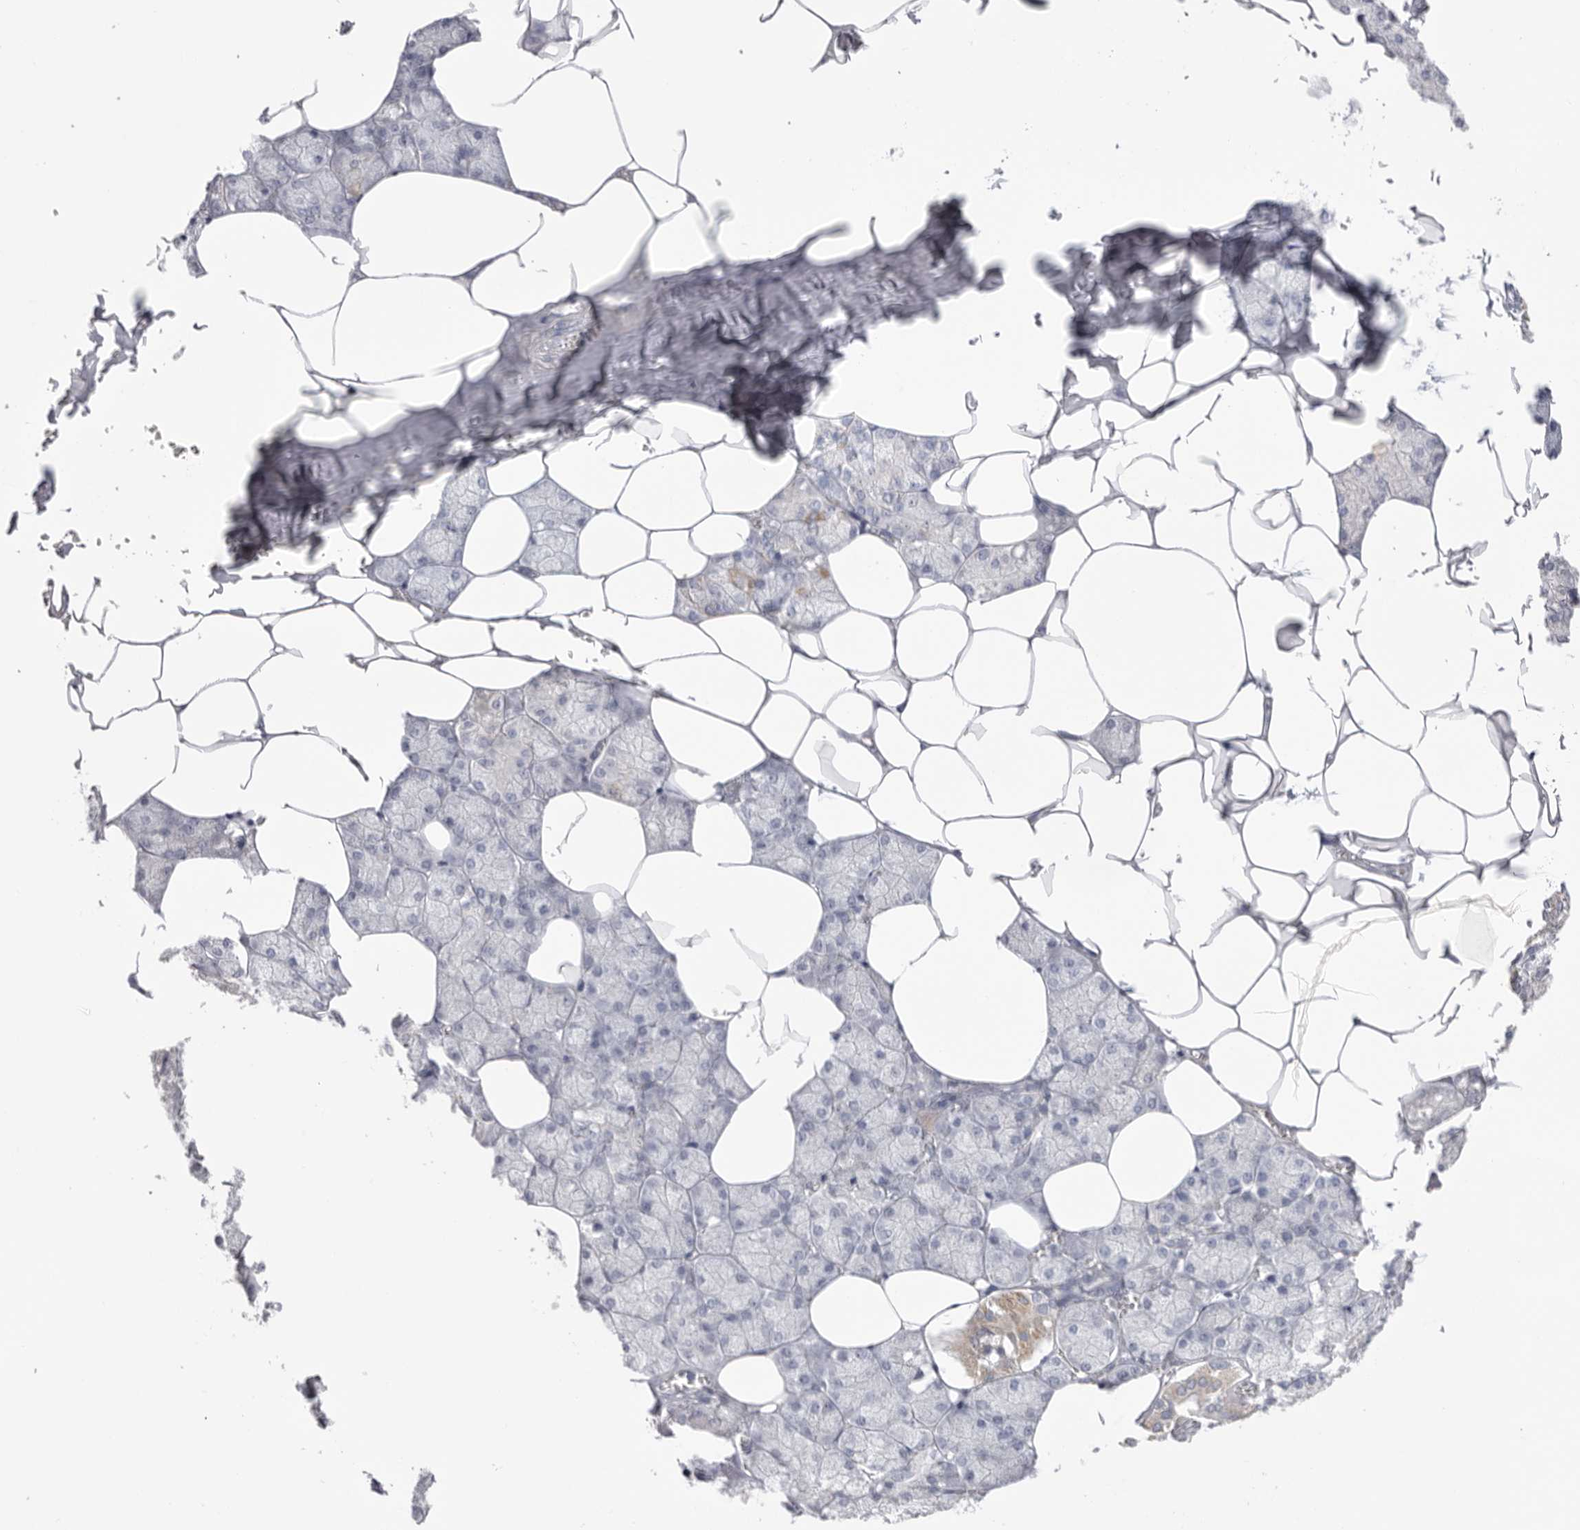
{"staining": {"intensity": "weak", "quantity": "<25%", "location": "cytoplasmic/membranous"}, "tissue": "salivary gland", "cell_type": "Glandular cells", "image_type": "normal", "snomed": [{"axis": "morphology", "description": "Normal tissue, NOS"}, {"axis": "topography", "description": "Salivary gland"}], "caption": "An image of salivary gland stained for a protein displays no brown staining in glandular cells.", "gene": "VDAC3", "patient": {"sex": "male", "age": 62}}